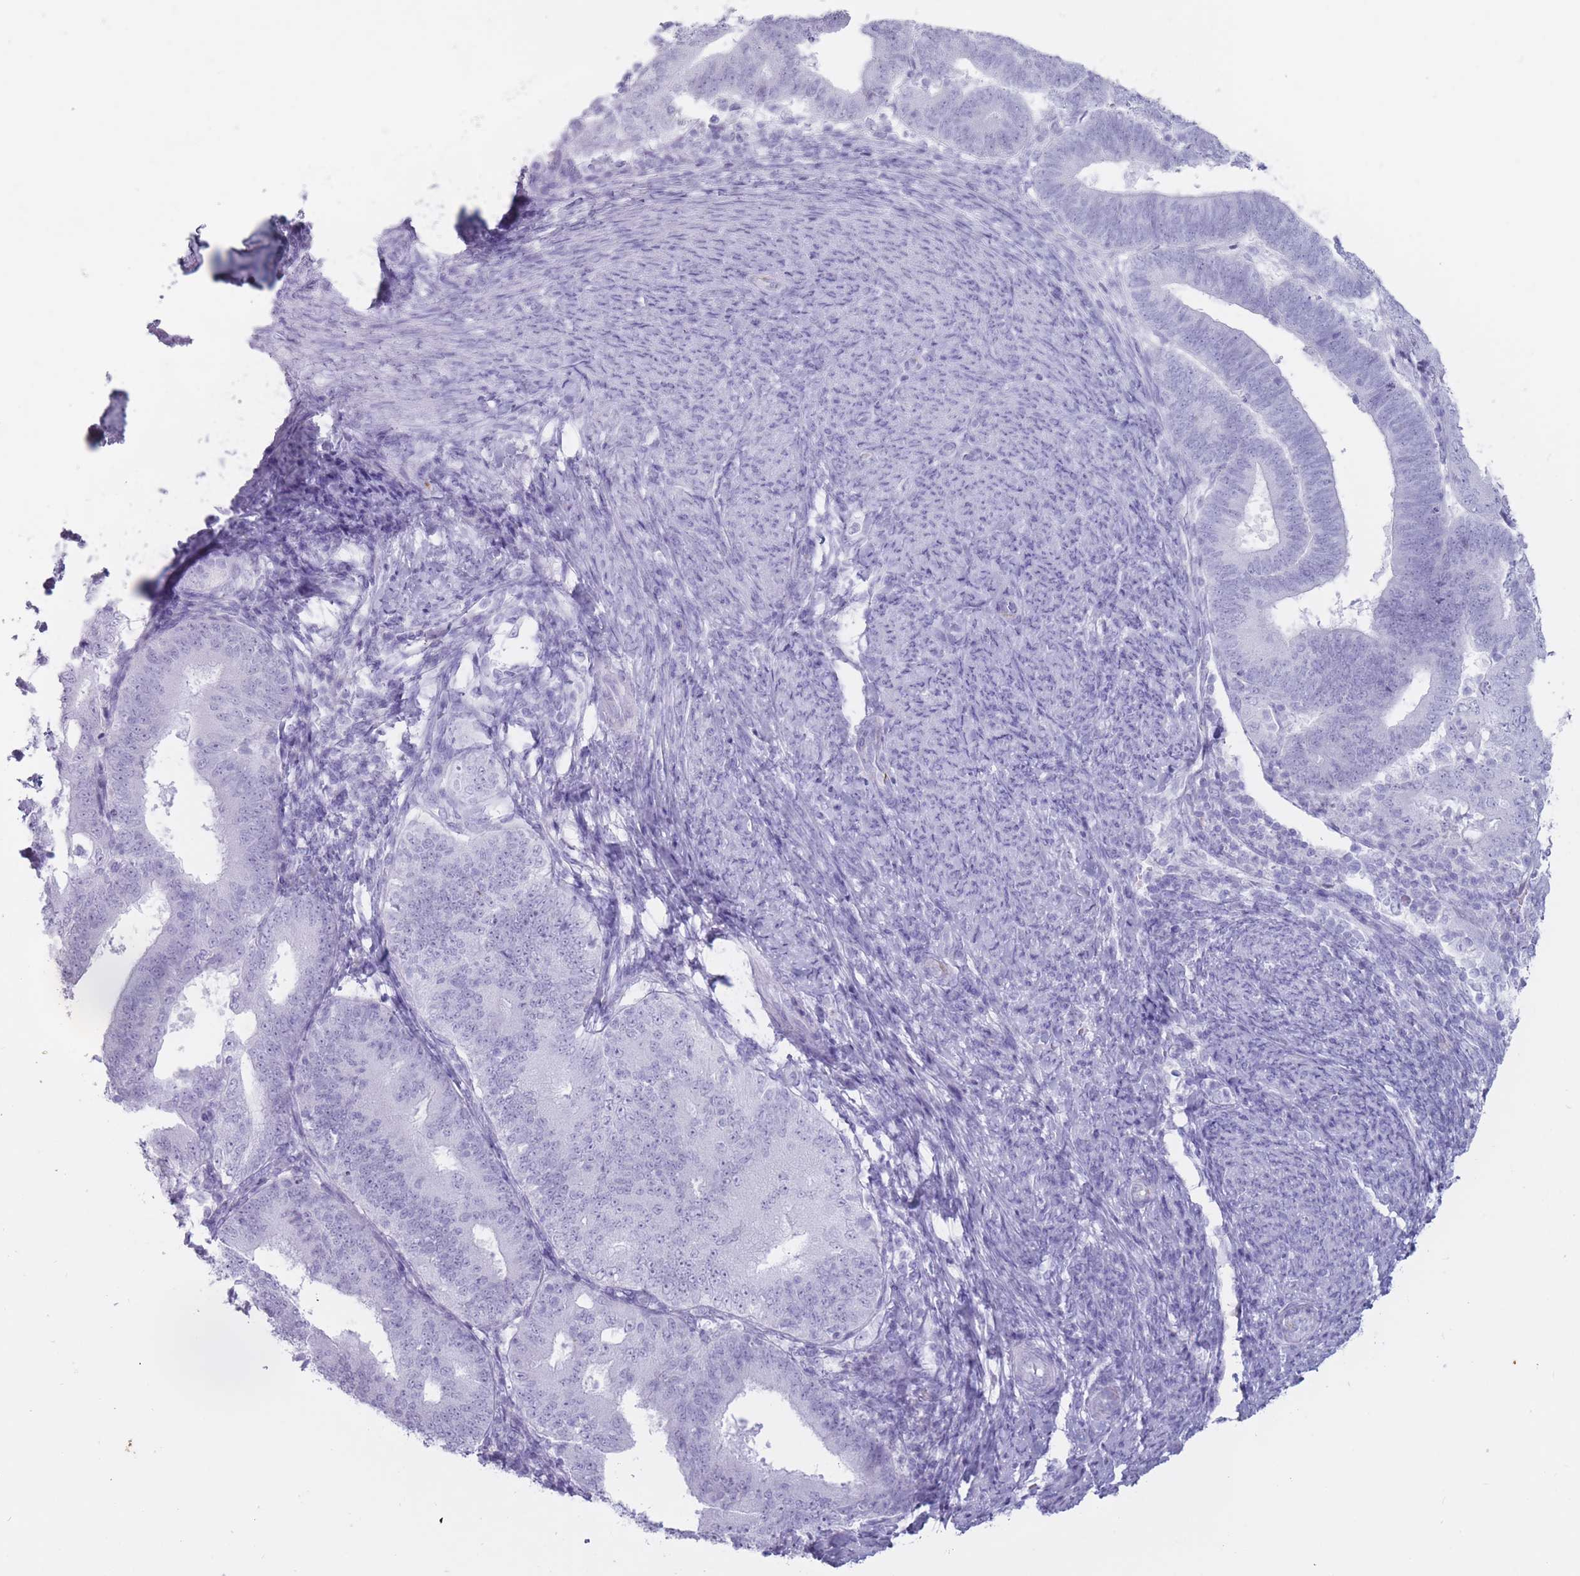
{"staining": {"intensity": "negative", "quantity": "none", "location": "none"}, "tissue": "endometrial cancer", "cell_type": "Tumor cells", "image_type": "cancer", "snomed": [{"axis": "morphology", "description": "Adenocarcinoma, NOS"}, {"axis": "topography", "description": "Endometrium"}], "caption": "A high-resolution micrograph shows immunohistochemistry staining of endometrial cancer (adenocarcinoma), which shows no significant expression in tumor cells.", "gene": "PNMA3", "patient": {"sex": "female", "age": 70}}